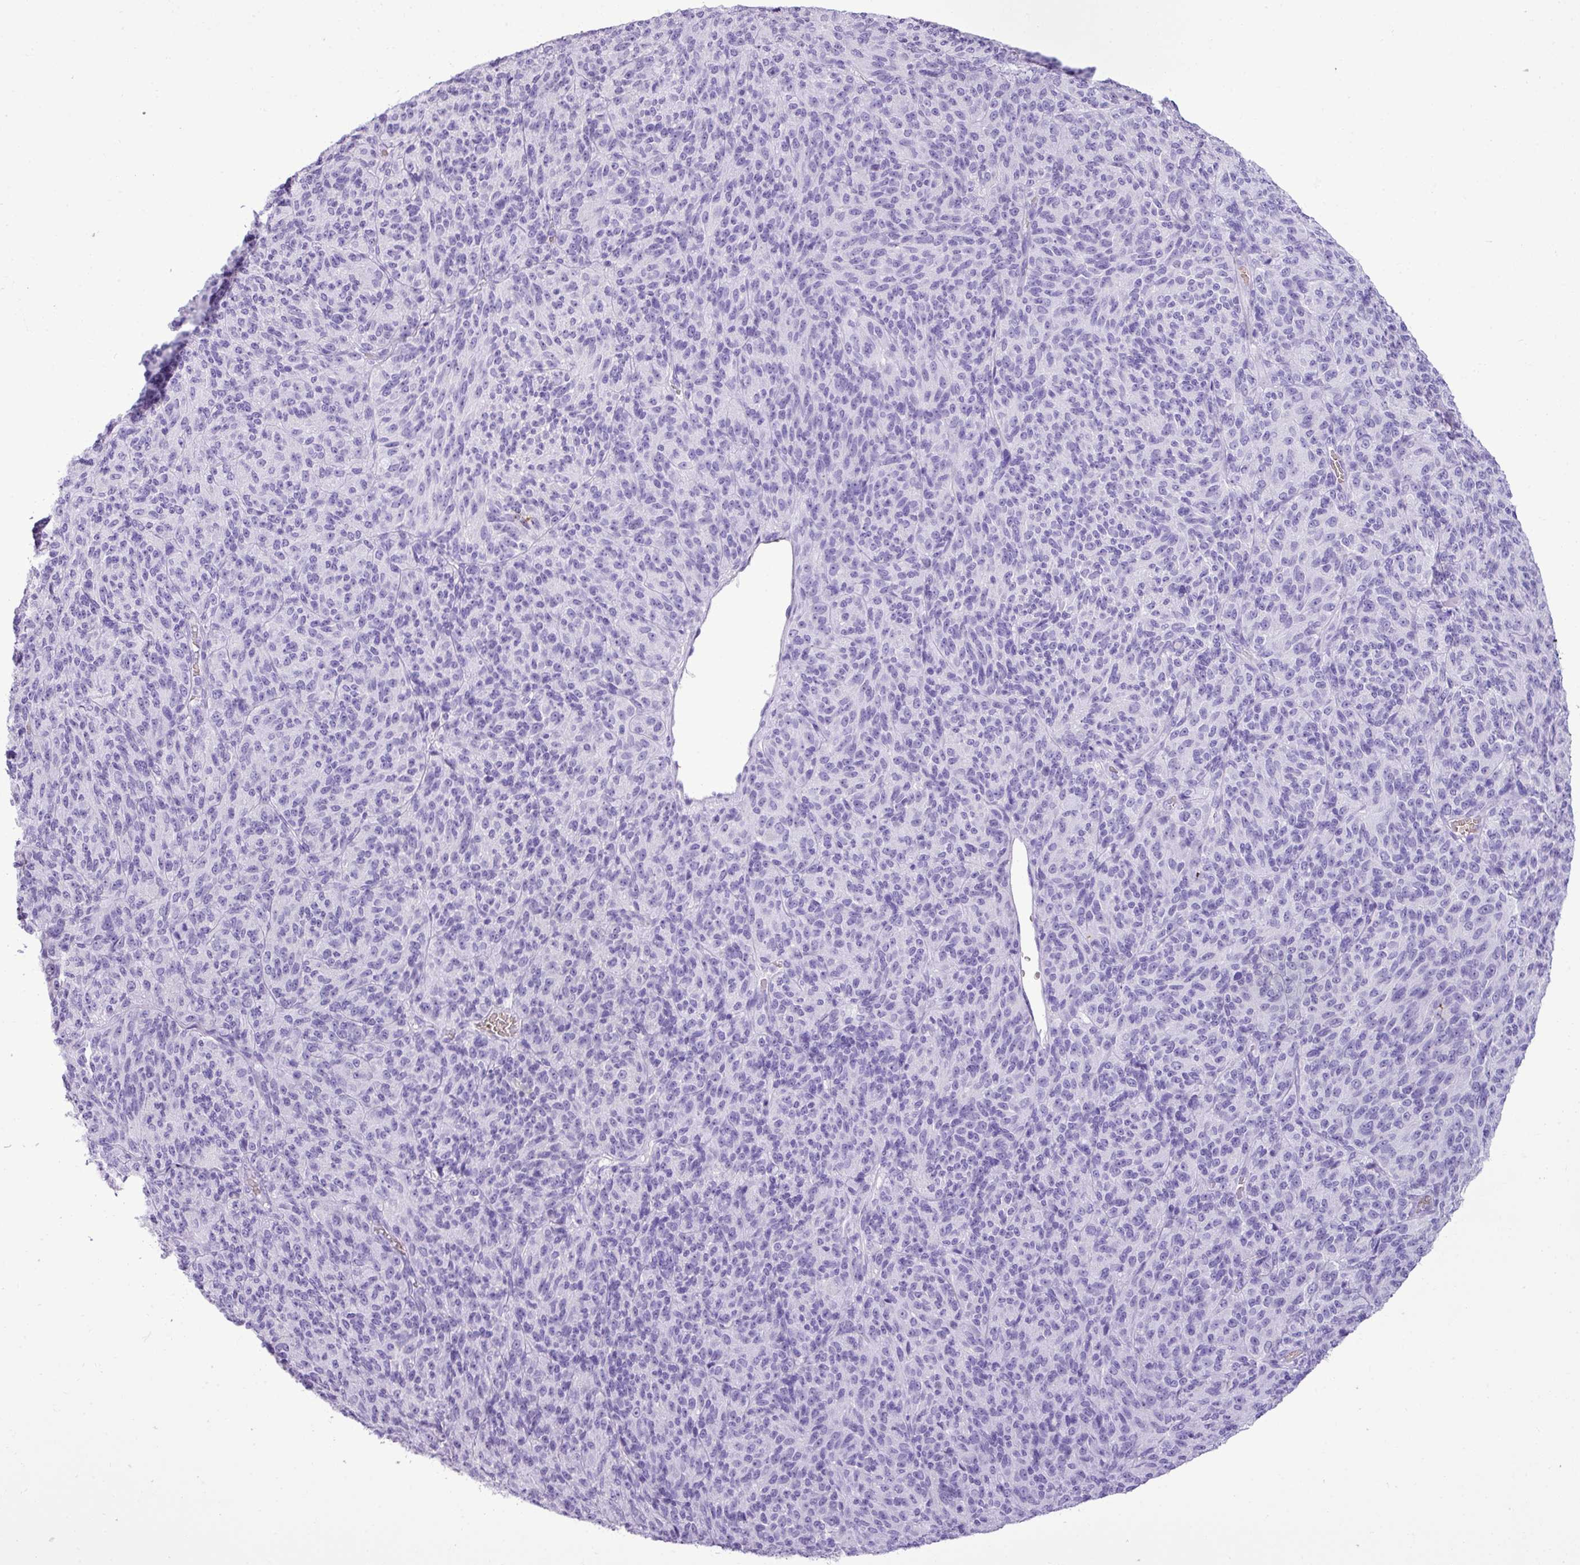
{"staining": {"intensity": "negative", "quantity": "none", "location": "none"}, "tissue": "melanoma", "cell_type": "Tumor cells", "image_type": "cancer", "snomed": [{"axis": "morphology", "description": "Malignant melanoma, Metastatic site"}, {"axis": "topography", "description": "Brain"}], "caption": "There is no significant expression in tumor cells of malignant melanoma (metastatic site).", "gene": "ZSCAN5A", "patient": {"sex": "female", "age": 56}}